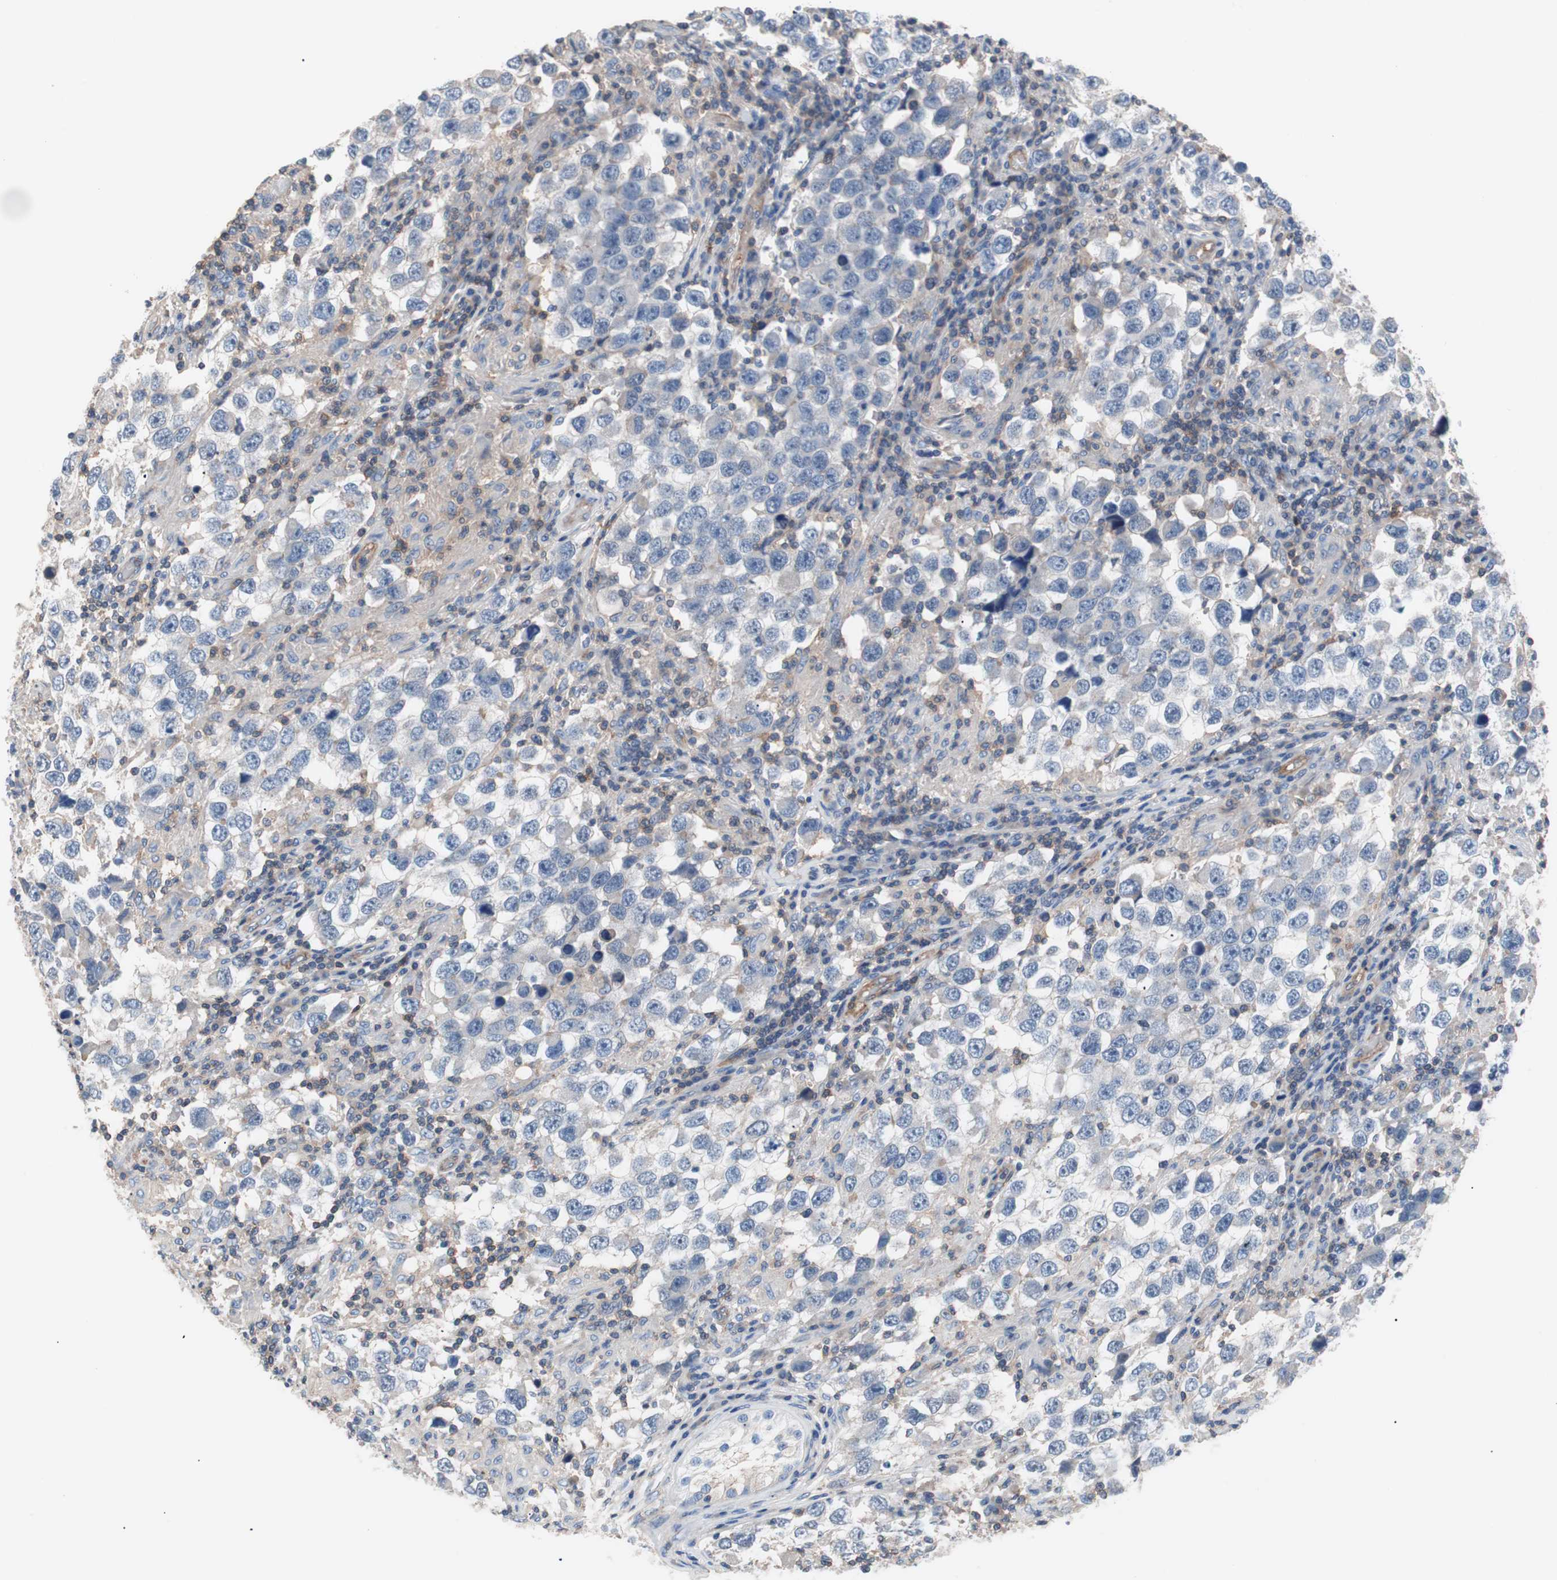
{"staining": {"intensity": "weak", "quantity": "<25%", "location": "cytoplasmic/membranous"}, "tissue": "testis cancer", "cell_type": "Tumor cells", "image_type": "cancer", "snomed": [{"axis": "morphology", "description": "Carcinoma, Embryonal, NOS"}, {"axis": "topography", "description": "Testis"}], "caption": "Immunohistochemical staining of human embryonal carcinoma (testis) exhibits no significant positivity in tumor cells.", "gene": "GPR160", "patient": {"sex": "male", "age": 21}}